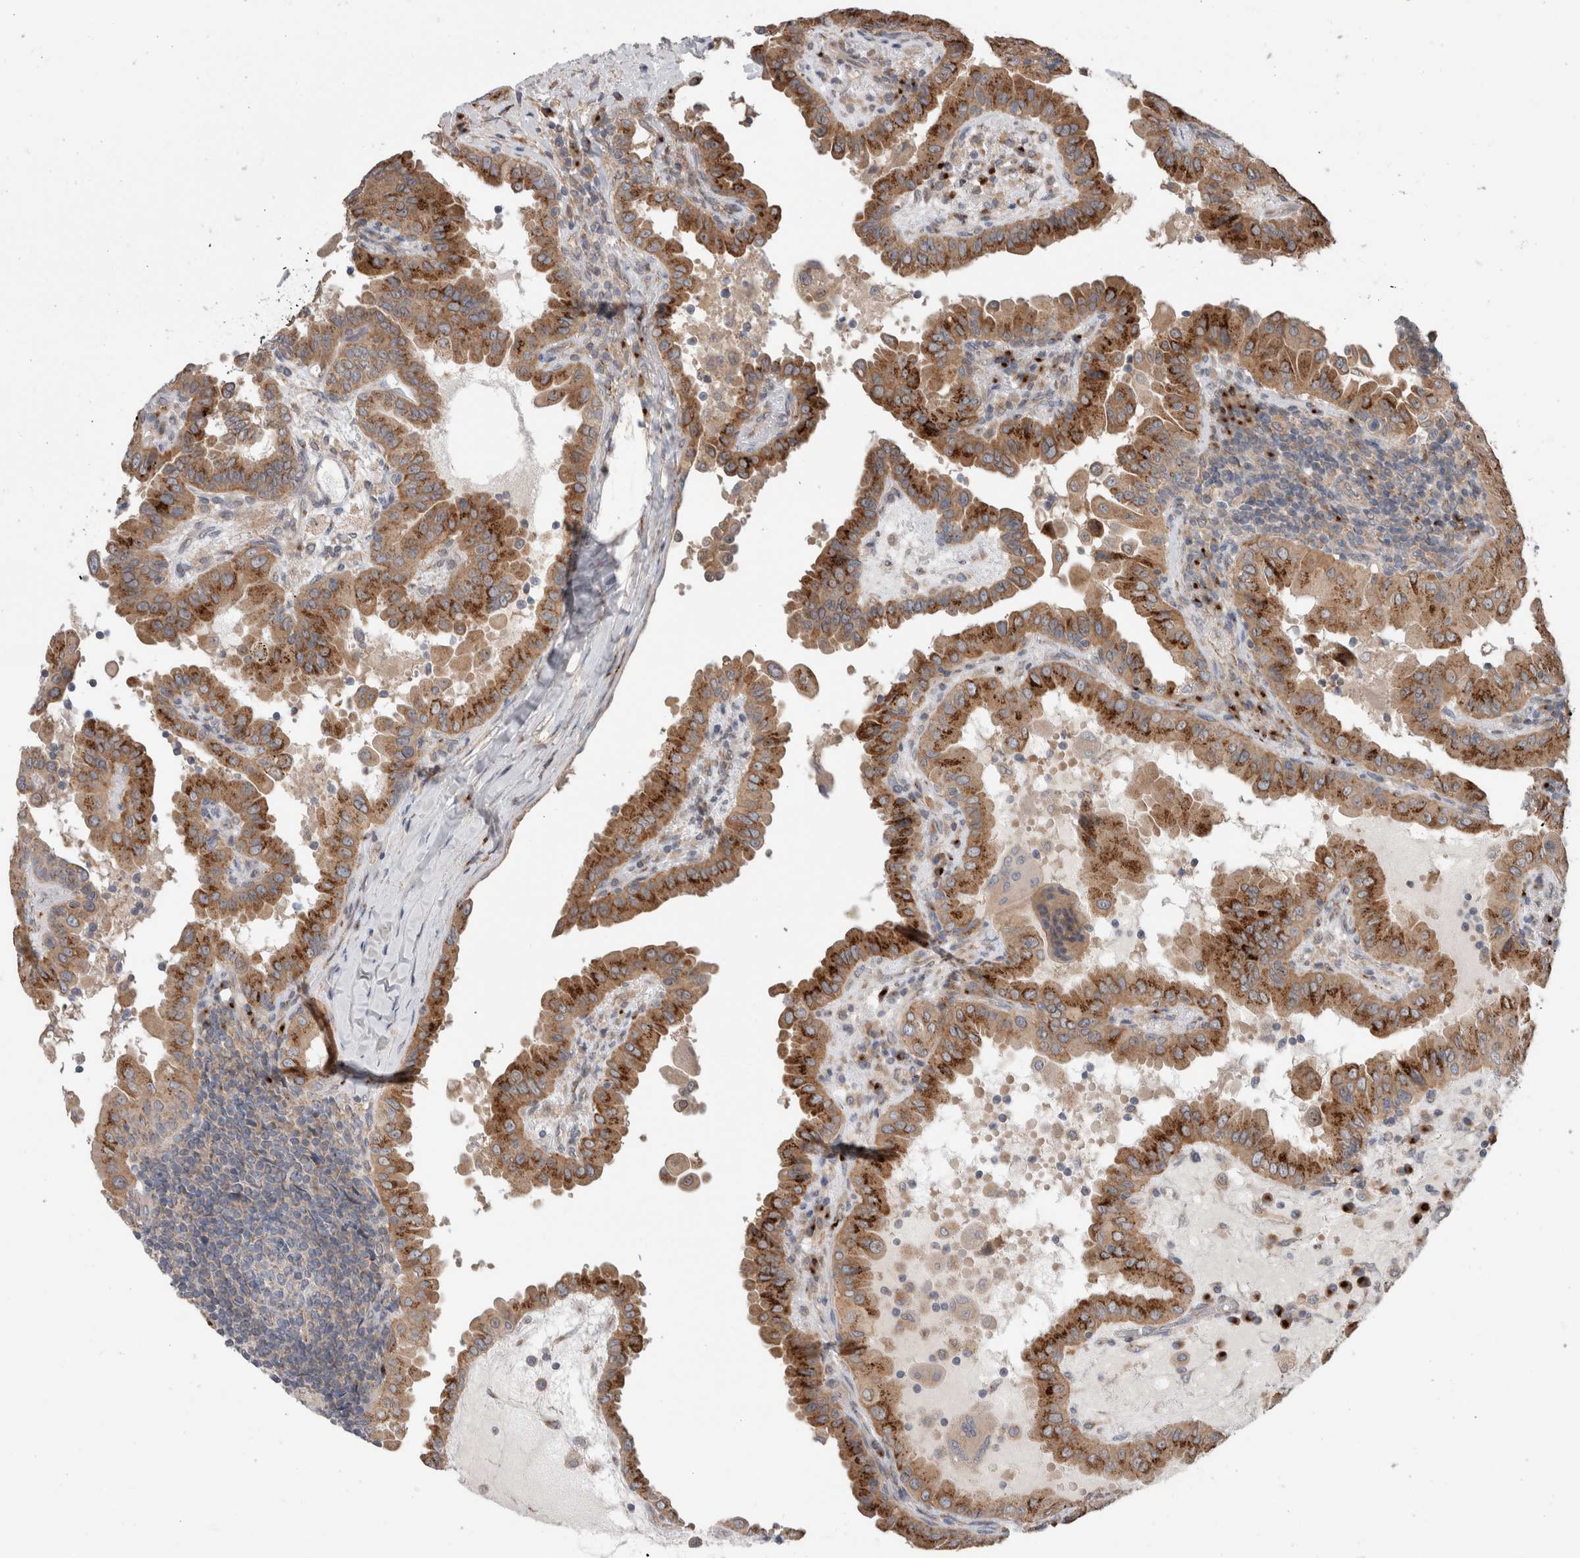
{"staining": {"intensity": "strong", "quantity": ">75%", "location": "cytoplasmic/membranous"}, "tissue": "thyroid cancer", "cell_type": "Tumor cells", "image_type": "cancer", "snomed": [{"axis": "morphology", "description": "Papillary adenocarcinoma, NOS"}, {"axis": "topography", "description": "Thyroid gland"}], "caption": "Papillary adenocarcinoma (thyroid) stained with immunohistochemistry (IHC) shows strong cytoplasmic/membranous staining in approximately >75% of tumor cells.", "gene": "TRIM5", "patient": {"sex": "male", "age": 33}}